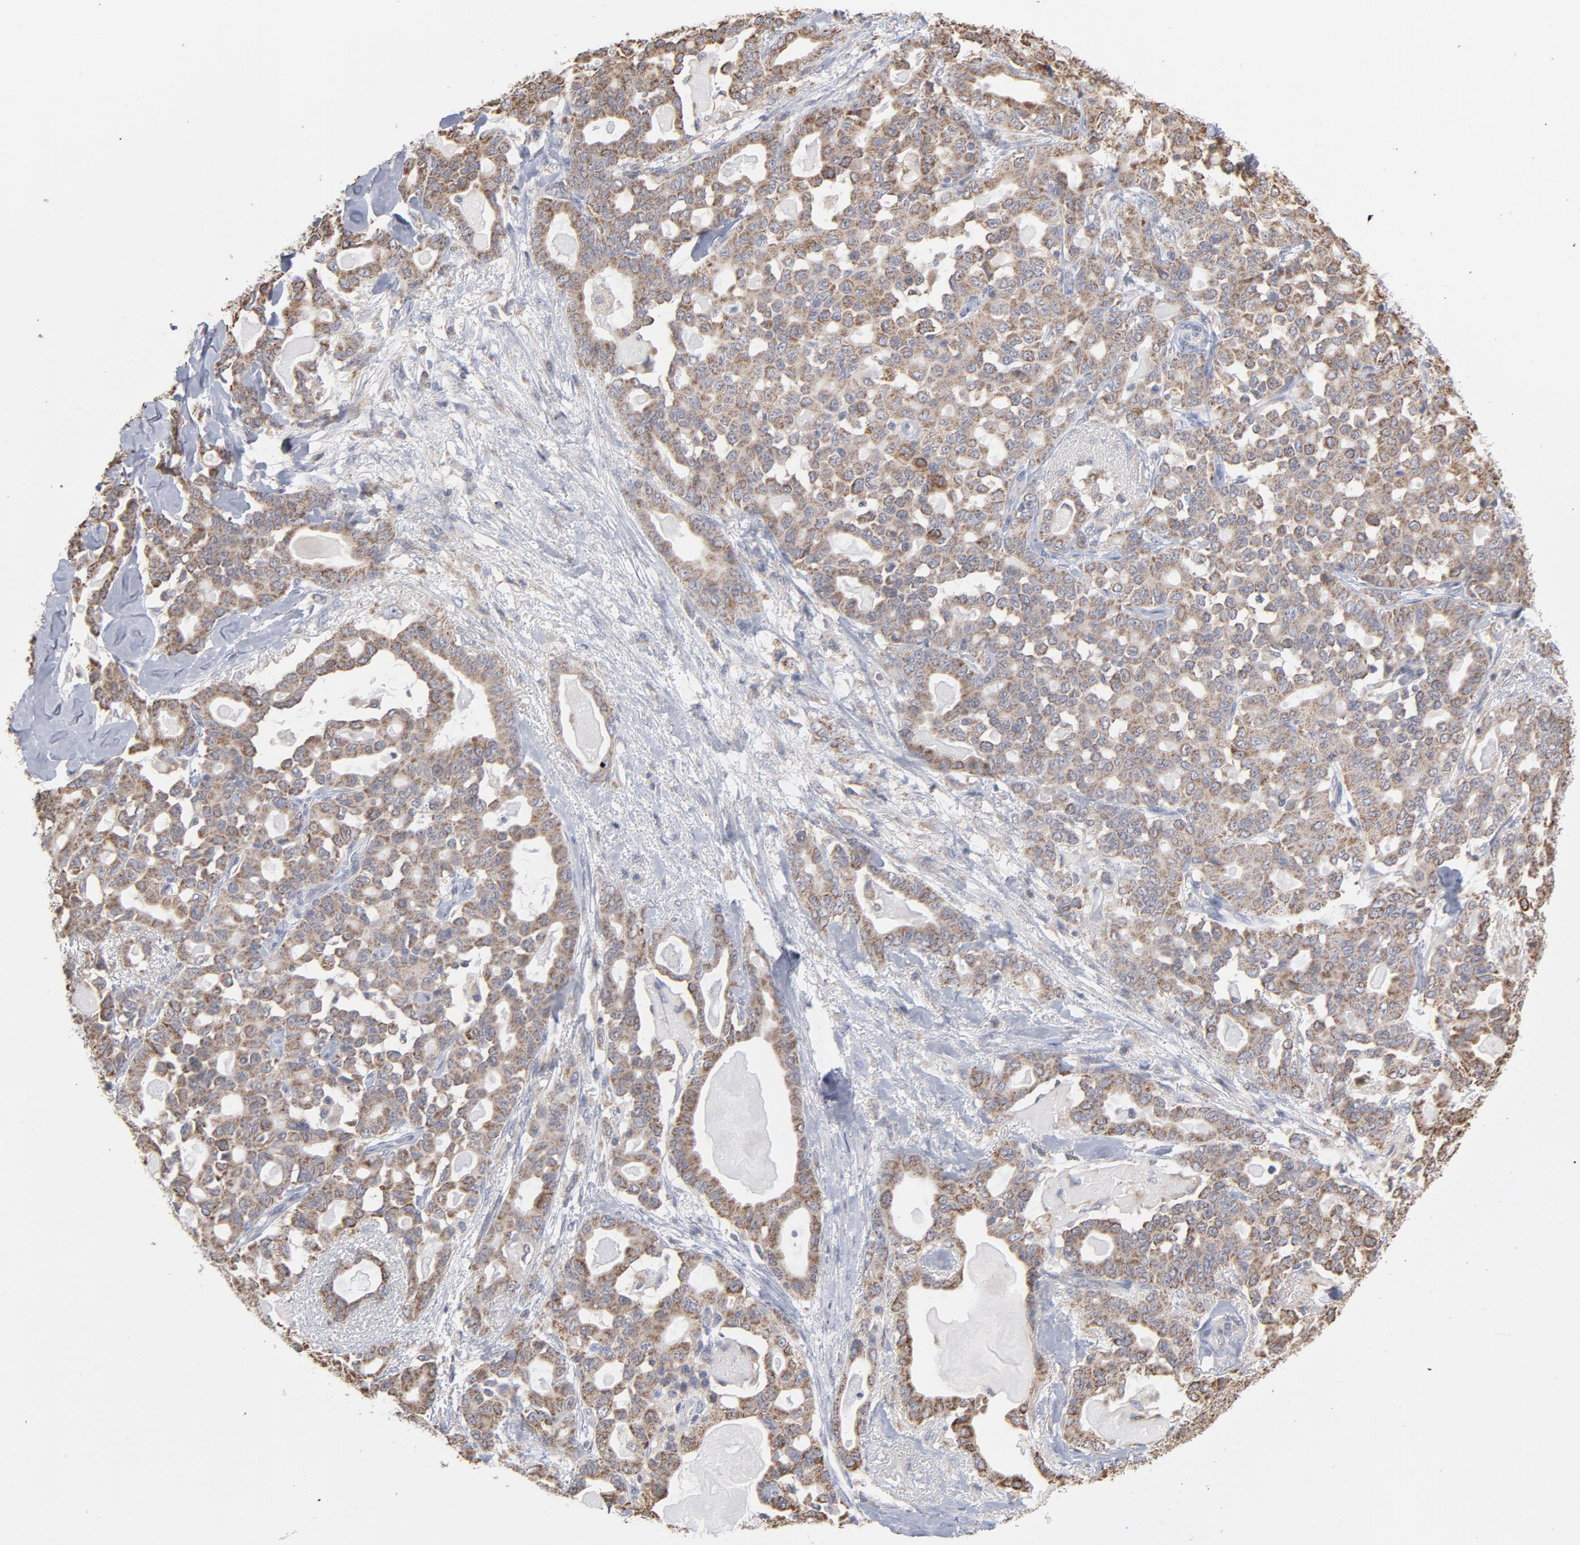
{"staining": {"intensity": "weak", "quantity": ">75%", "location": "cytoplasmic/membranous"}, "tissue": "pancreatic cancer", "cell_type": "Tumor cells", "image_type": "cancer", "snomed": [{"axis": "morphology", "description": "Adenocarcinoma, NOS"}, {"axis": "topography", "description": "Pancreas"}], "caption": "Immunohistochemical staining of pancreatic adenocarcinoma shows low levels of weak cytoplasmic/membranous protein positivity in about >75% of tumor cells.", "gene": "PPFIBP2", "patient": {"sex": "male", "age": 63}}